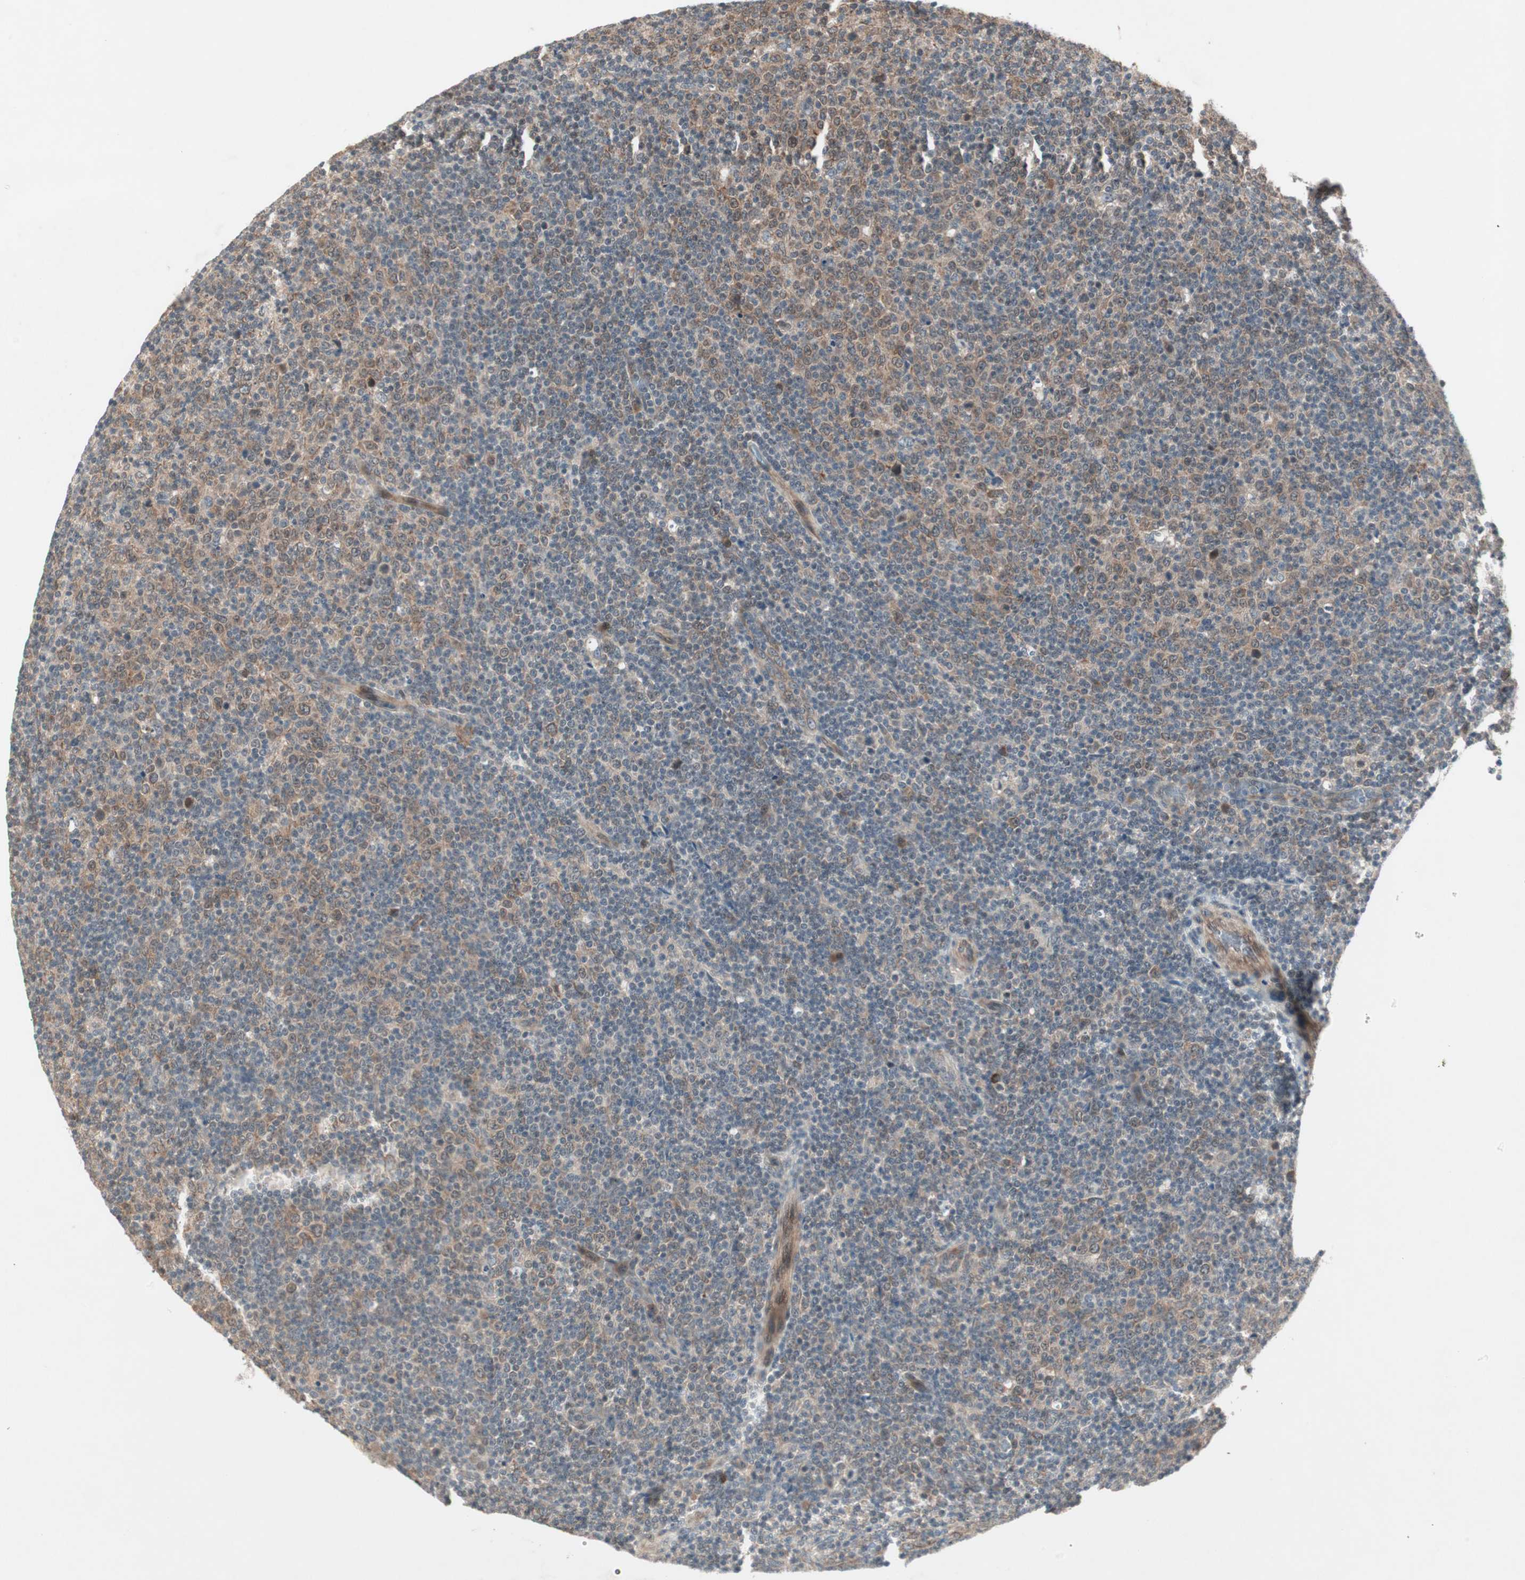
{"staining": {"intensity": "moderate", "quantity": "25%-75%", "location": "cytoplasmic/membranous"}, "tissue": "lymphoma", "cell_type": "Tumor cells", "image_type": "cancer", "snomed": [{"axis": "morphology", "description": "Malignant lymphoma, non-Hodgkin's type, Low grade"}, {"axis": "topography", "description": "Lymph node"}], "caption": "Lymphoma tissue demonstrates moderate cytoplasmic/membranous staining in approximately 25%-75% of tumor cells, visualized by immunohistochemistry.", "gene": "PGBD1", "patient": {"sex": "male", "age": 70}}